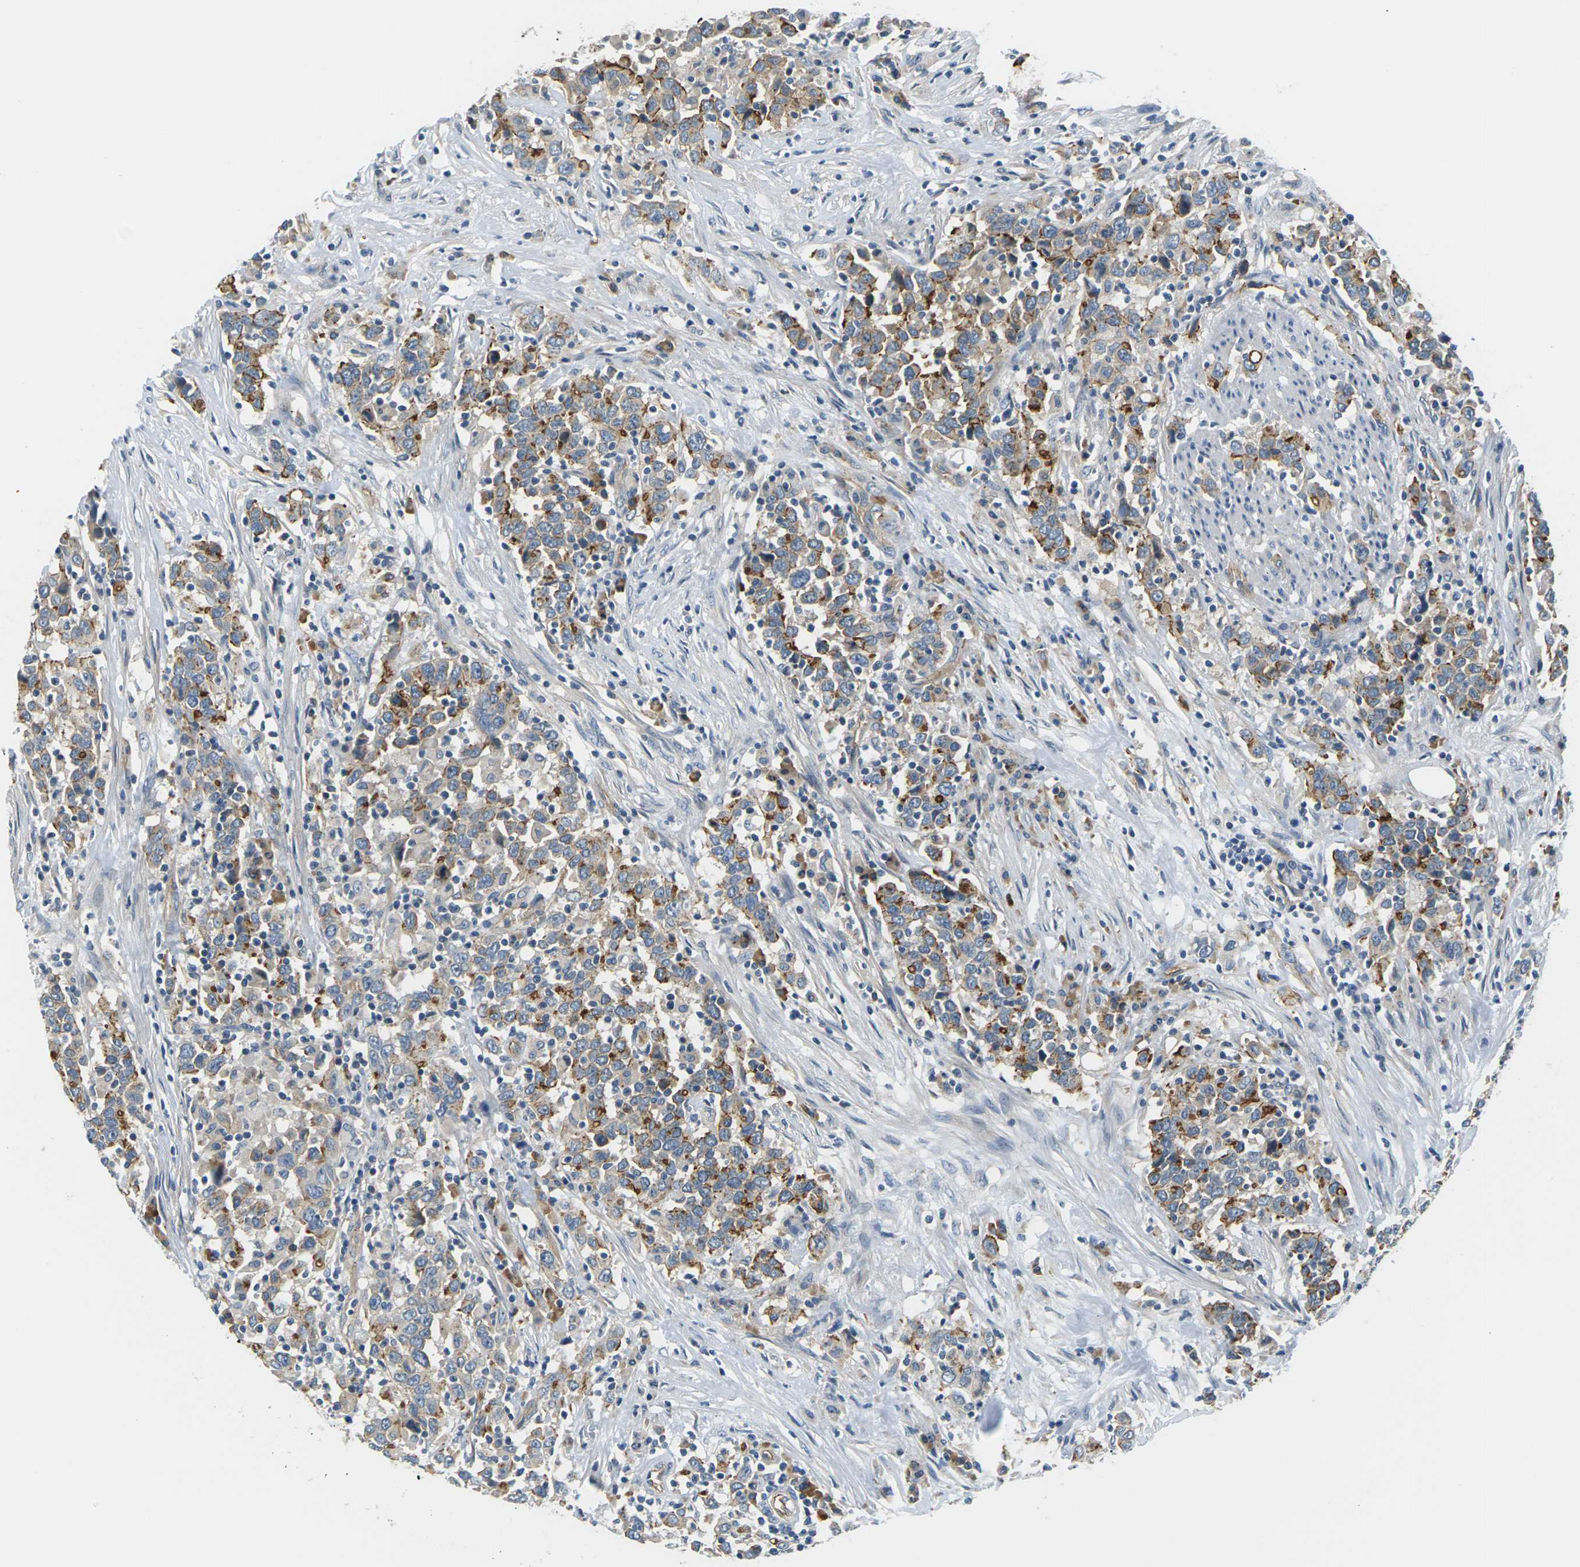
{"staining": {"intensity": "moderate", "quantity": "25%-75%", "location": "cytoplasmic/membranous"}, "tissue": "urothelial cancer", "cell_type": "Tumor cells", "image_type": "cancer", "snomed": [{"axis": "morphology", "description": "Urothelial carcinoma, High grade"}, {"axis": "topography", "description": "Urinary bladder"}], "caption": "Human urothelial carcinoma (high-grade) stained for a protein (brown) demonstrates moderate cytoplasmic/membranous positive staining in approximately 25%-75% of tumor cells.", "gene": "SLC13A3", "patient": {"sex": "male", "age": 61}}